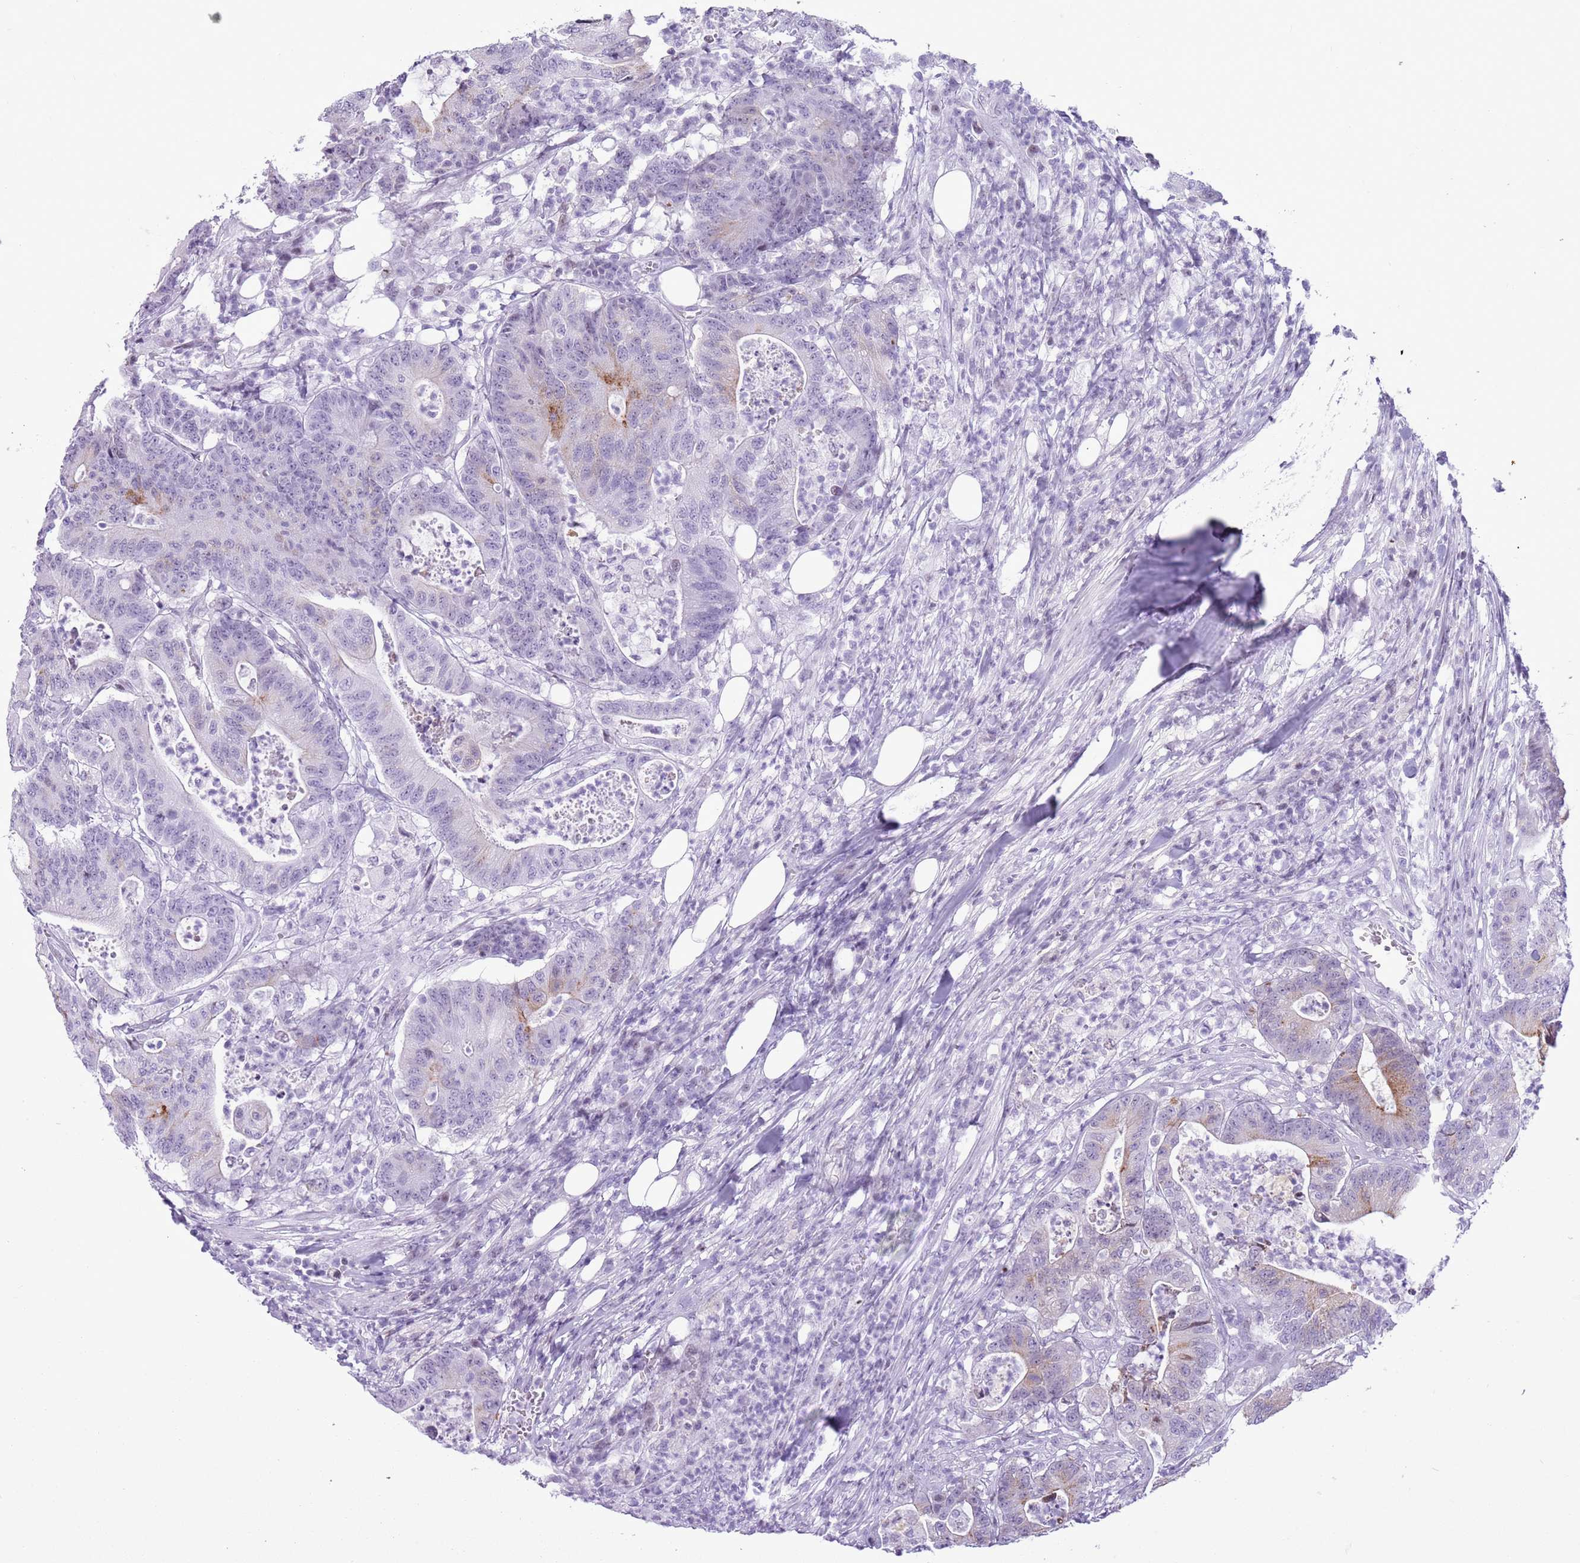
{"staining": {"intensity": "moderate", "quantity": "<25%", "location": "cytoplasmic/membranous"}, "tissue": "colorectal cancer", "cell_type": "Tumor cells", "image_type": "cancer", "snomed": [{"axis": "morphology", "description": "Adenocarcinoma, NOS"}, {"axis": "topography", "description": "Colon"}], "caption": "IHC (DAB) staining of human colorectal cancer (adenocarcinoma) demonstrates moderate cytoplasmic/membranous protein positivity in about <25% of tumor cells.", "gene": "ASIP", "patient": {"sex": "female", "age": 84}}